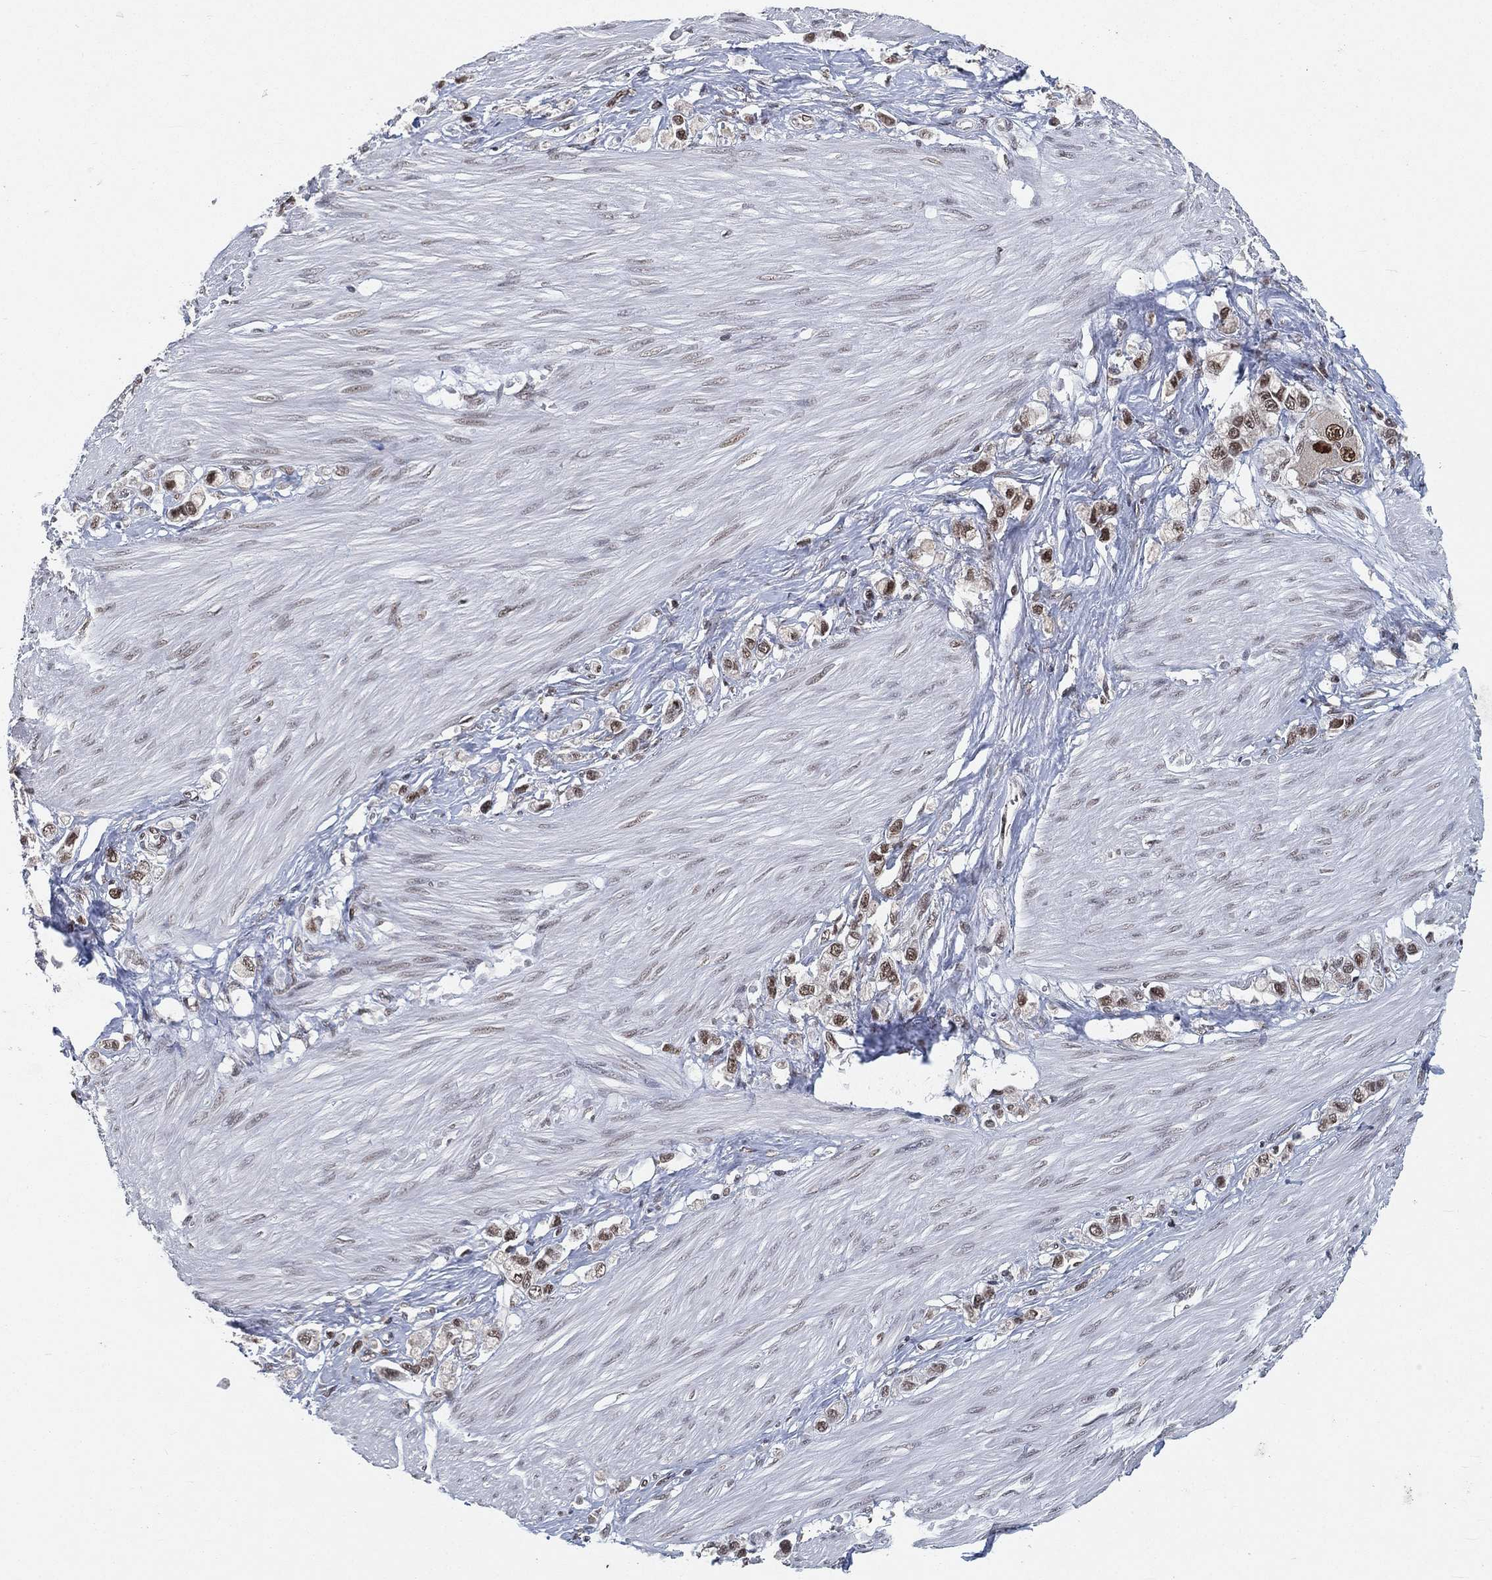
{"staining": {"intensity": "moderate", "quantity": ">75%", "location": "nuclear"}, "tissue": "stomach cancer", "cell_type": "Tumor cells", "image_type": "cancer", "snomed": [{"axis": "morphology", "description": "Normal tissue, NOS"}, {"axis": "morphology", "description": "Adenocarcinoma, NOS"}, {"axis": "morphology", "description": "Adenocarcinoma, High grade"}, {"axis": "topography", "description": "Stomach, upper"}, {"axis": "topography", "description": "Stomach"}], "caption": "Protein expression analysis of stomach cancer (adenocarcinoma (high-grade)) reveals moderate nuclear positivity in about >75% of tumor cells. (DAB (3,3'-diaminobenzidine) IHC with brightfield microscopy, high magnification).", "gene": "YLPM1", "patient": {"sex": "female", "age": 65}}